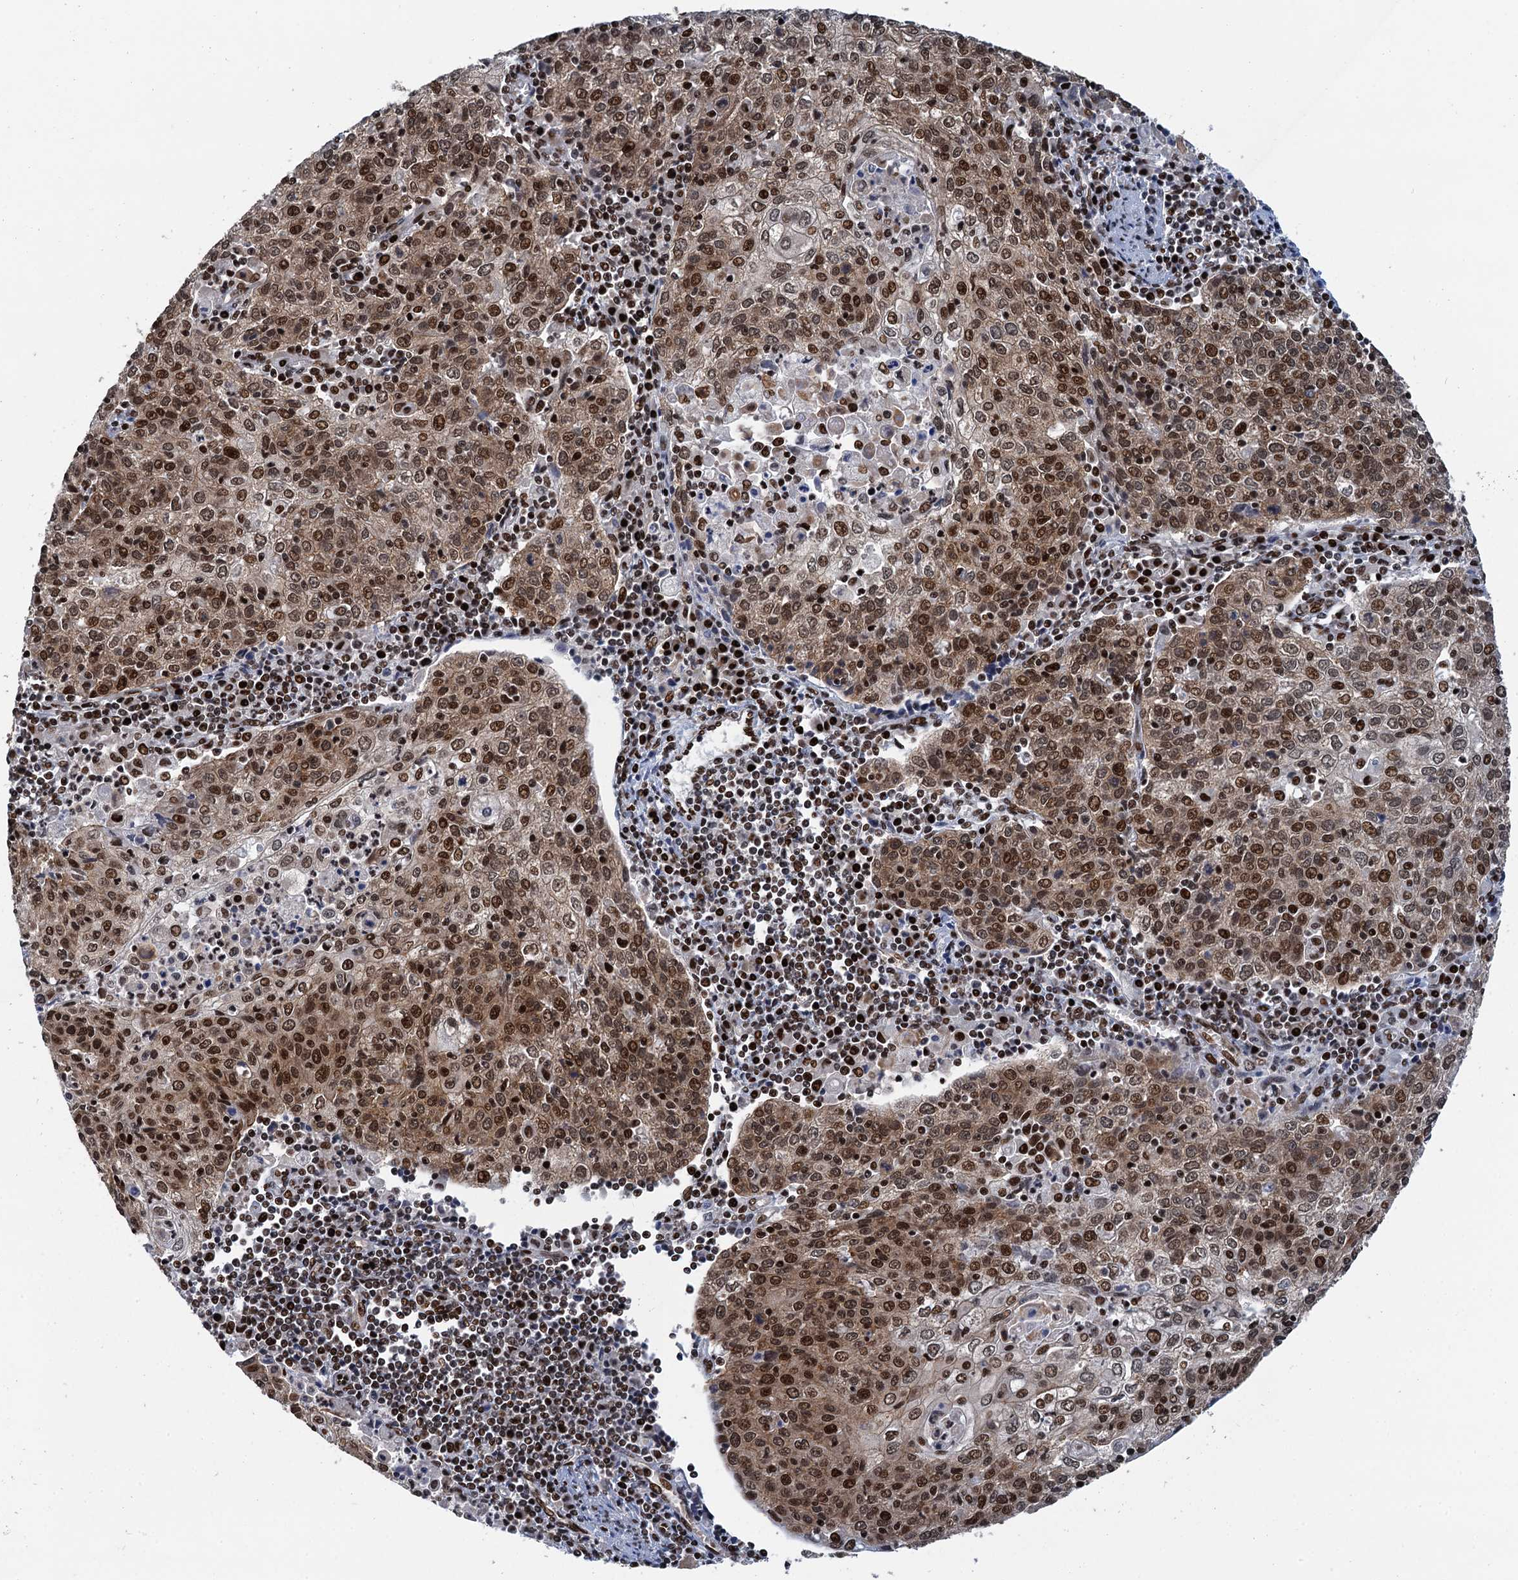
{"staining": {"intensity": "moderate", "quantity": ">75%", "location": "cytoplasmic/membranous,nuclear"}, "tissue": "cervical cancer", "cell_type": "Tumor cells", "image_type": "cancer", "snomed": [{"axis": "morphology", "description": "Squamous cell carcinoma, NOS"}, {"axis": "topography", "description": "Cervix"}], "caption": "A micrograph of cervical cancer stained for a protein exhibits moderate cytoplasmic/membranous and nuclear brown staining in tumor cells.", "gene": "PPP4R1", "patient": {"sex": "female", "age": 48}}